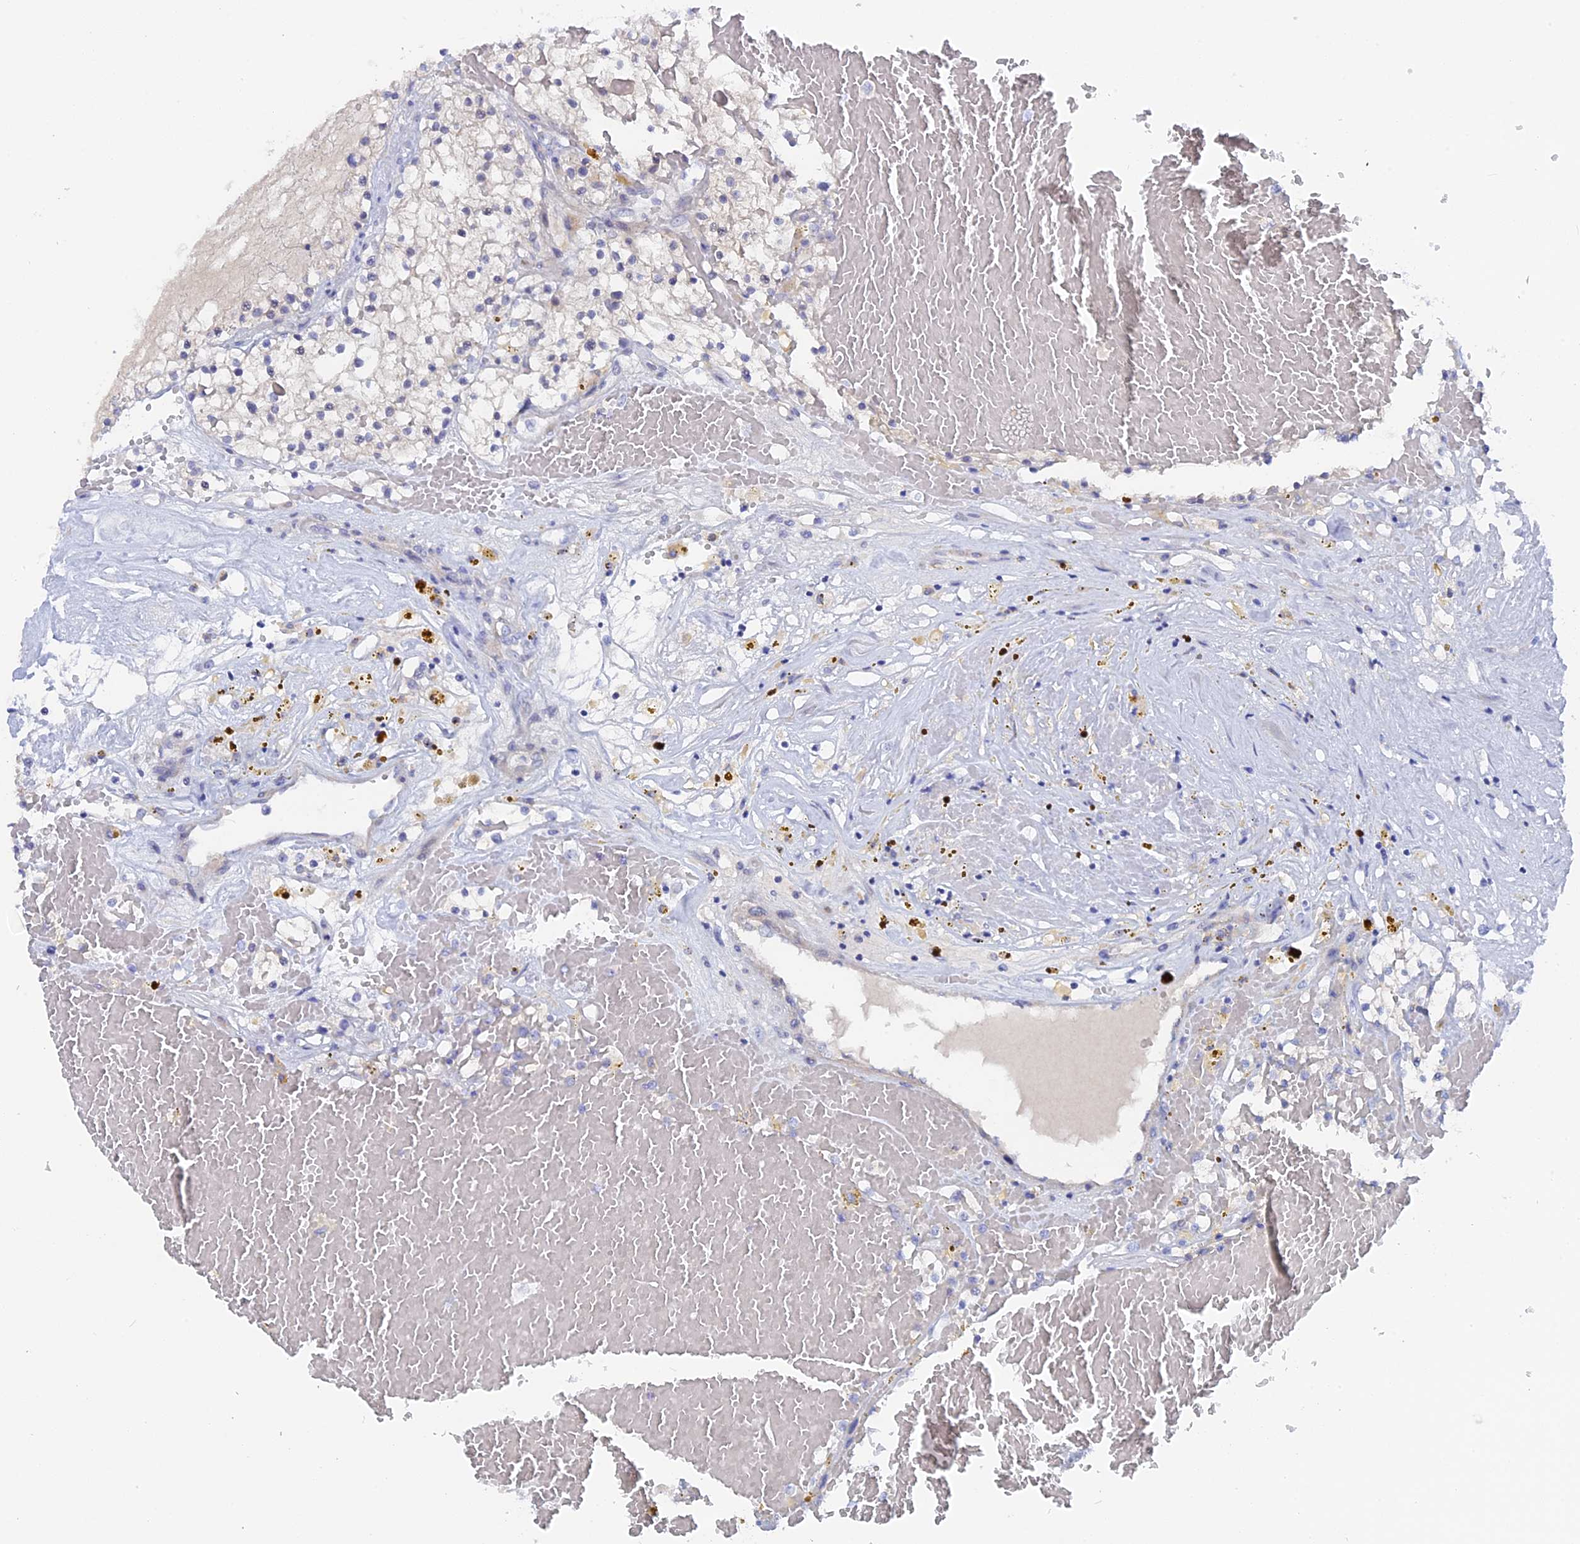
{"staining": {"intensity": "negative", "quantity": "none", "location": "none"}, "tissue": "renal cancer", "cell_type": "Tumor cells", "image_type": "cancer", "snomed": [{"axis": "morphology", "description": "Normal tissue, NOS"}, {"axis": "morphology", "description": "Adenocarcinoma, NOS"}, {"axis": "topography", "description": "Kidney"}], "caption": "Immunohistochemistry photomicrograph of neoplastic tissue: renal cancer stained with DAB (3,3'-diaminobenzidine) demonstrates no significant protein staining in tumor cells.", "gene": "DACT3", "patient": {"sex": "male", "age": 68}}